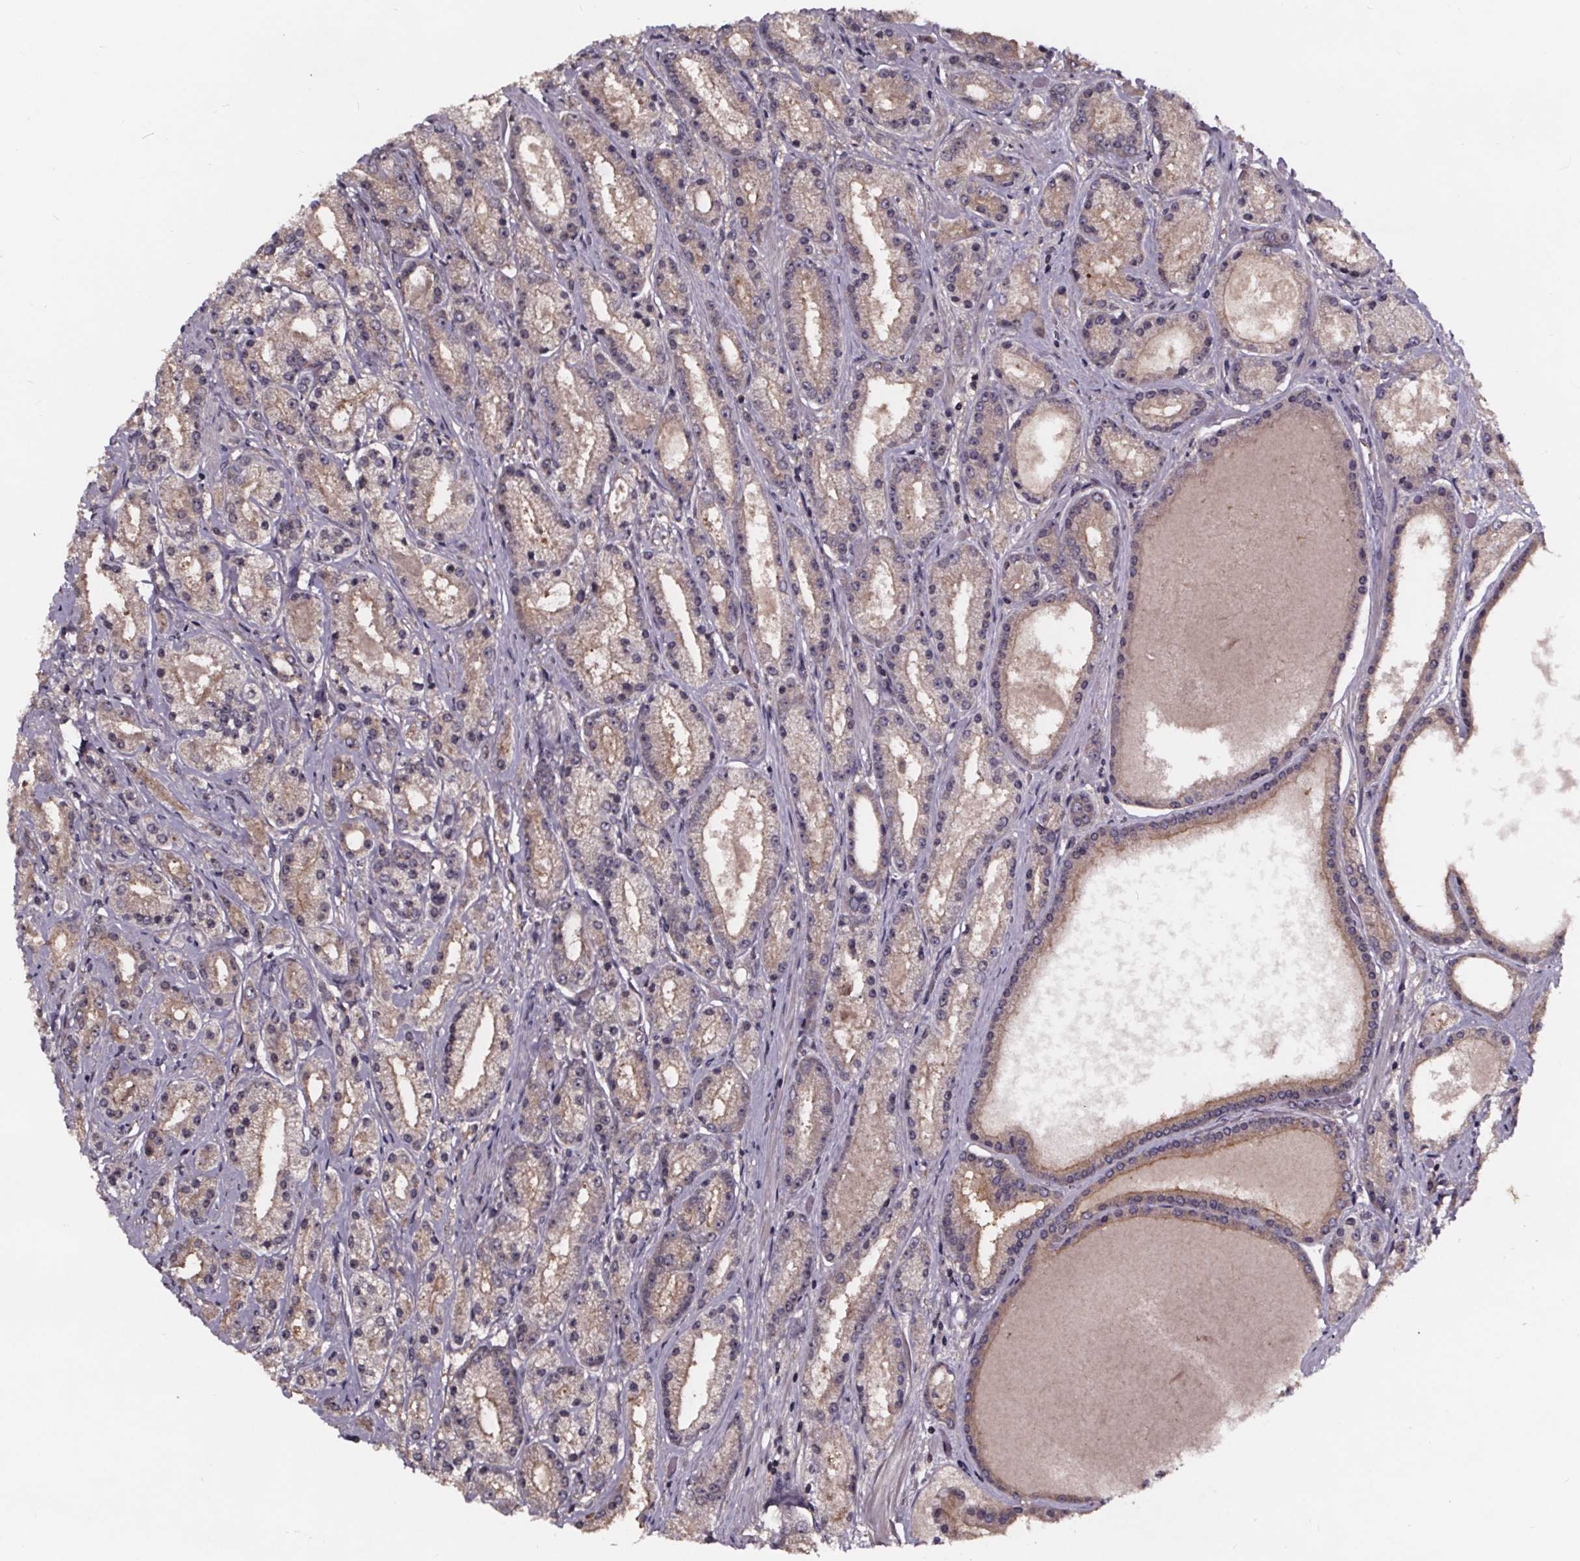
{"staining": {"intensity": "moderate", "quantity": "25%-75%", "location": "cytoplasmic/membranous"}, "tissue": "prostate cancer", "cell_type": "Tumor cells", "image_type": "cancer", "snomed": [{"axis": "morphology", "description": "Adenocarcinoma, High grade"}, {"axis": "topography", "description": "Prostate"}], "caption": "The immunohistochemical stain highlights moderate cytoplasmic/membranous staining in tumor cells of prostate cancer (adenocarcinoma (high-grade)) tissue. The staining was performed using DAB (3,3'-diaminobenzidine), with brown indicating positive protein expression. Nuclei are stained blue with hematoxylin.", "gene": "SMIM1", "patient": {"sex": "male", "age": 67}}